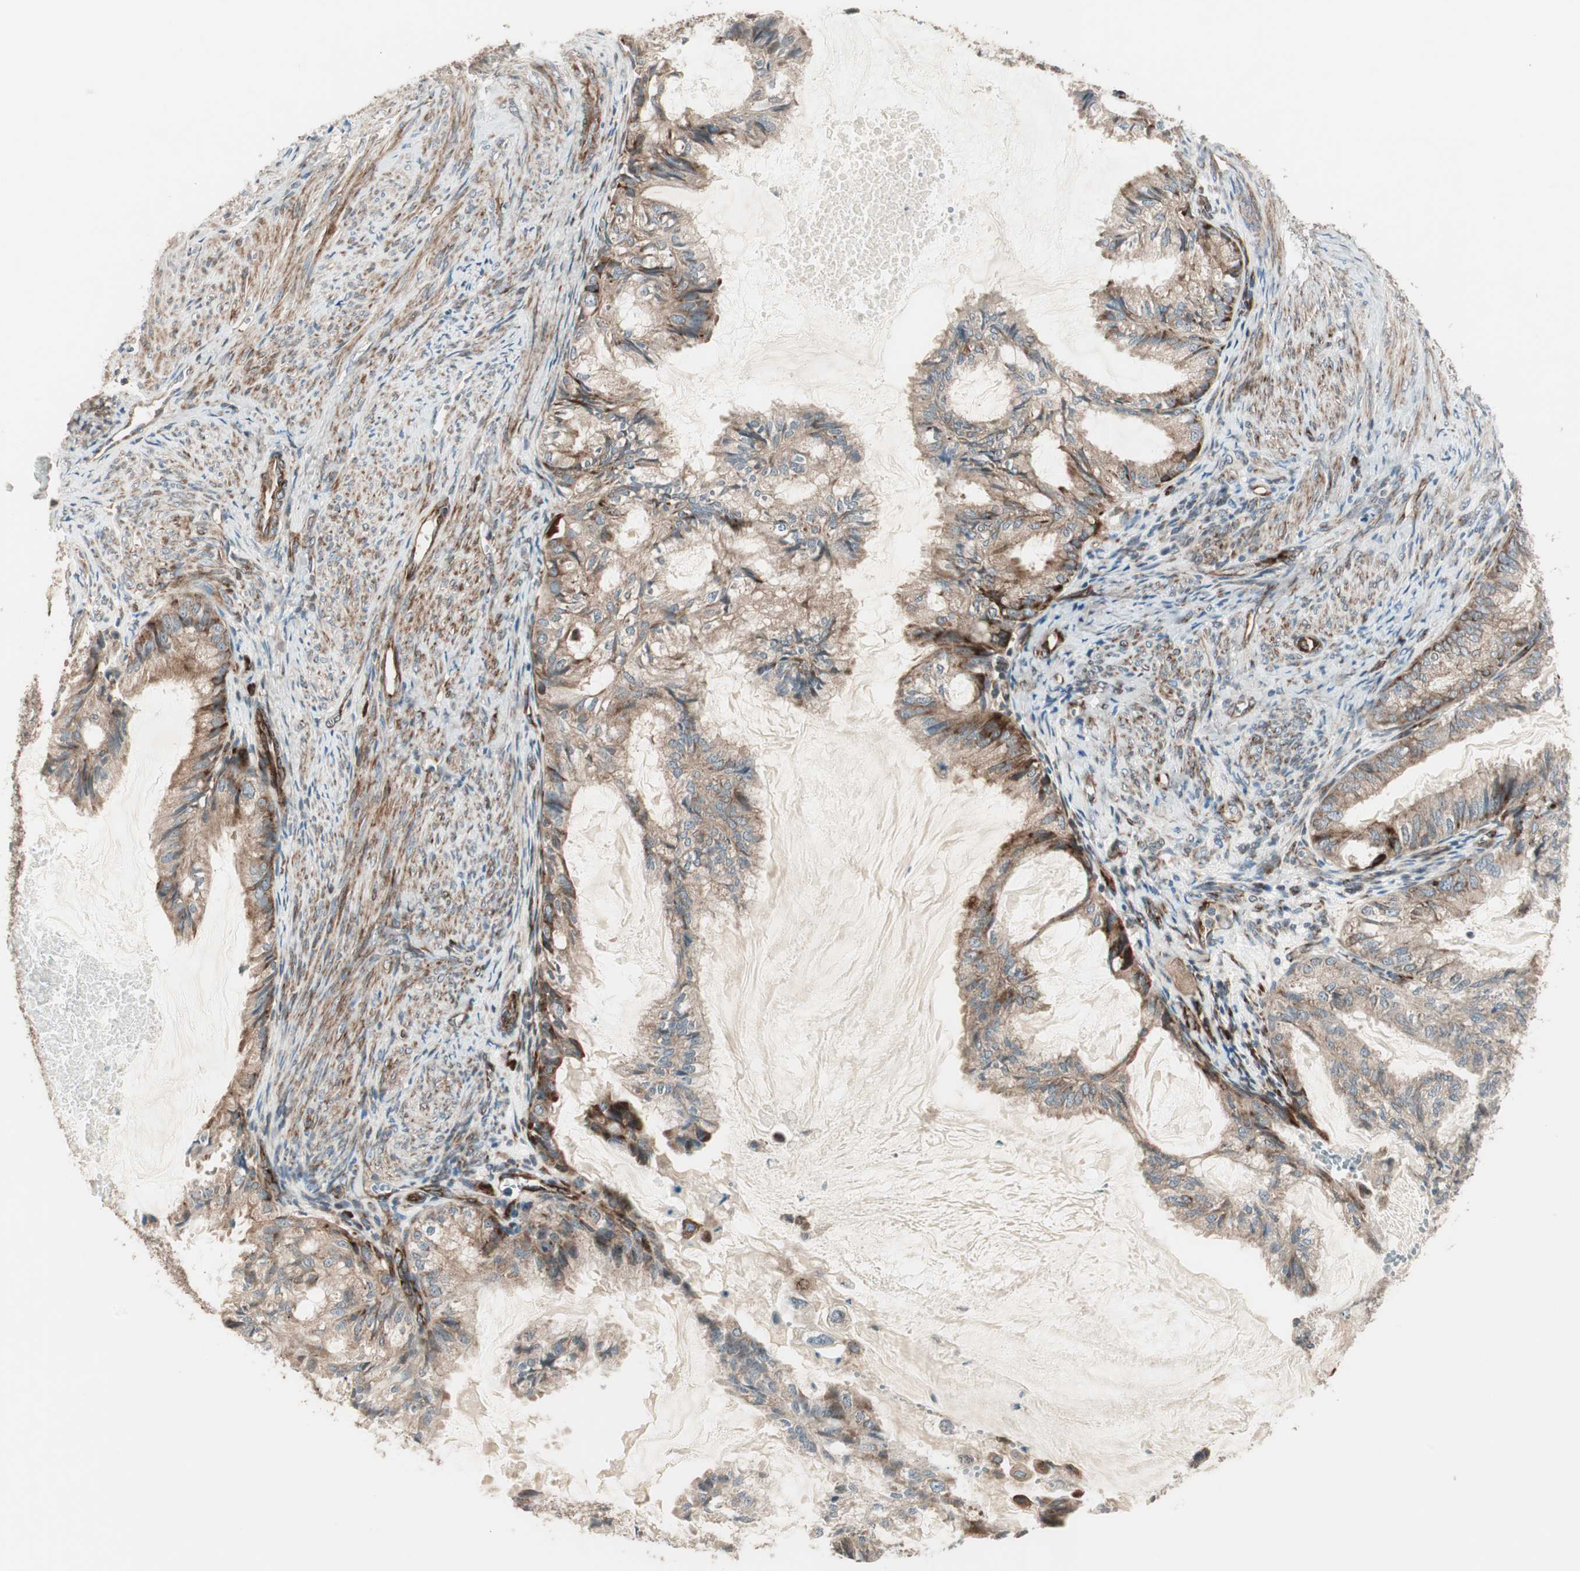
{"staining": {"intensity": "weak", "quantity": ">75%", "location": "cytoplasmic/membranous"}, "tissue": "cervical cancer", "cell_type": "Tumor cells", "image_type": "cancer", "snomed": [{"axis": "morphology", "description": "Normal tissue, NOS"}, {"axis": "morphology", "description": "Adenocarcinoma, NOS"}, {"axis": "topography", "description": "Cervix"}, {"axis": "topography", "description": "Endometrium"}], "caption": "This photomicrograph demonstrates immunohistochemistry (IHC) staining of cervical cancer (adenocarcinoma), with low weak cytoplasmic/membranous expression in about >75% of tumor cells.", "gene": "PPP2R5E", "patient": {"sex": "female", "age": 86}}